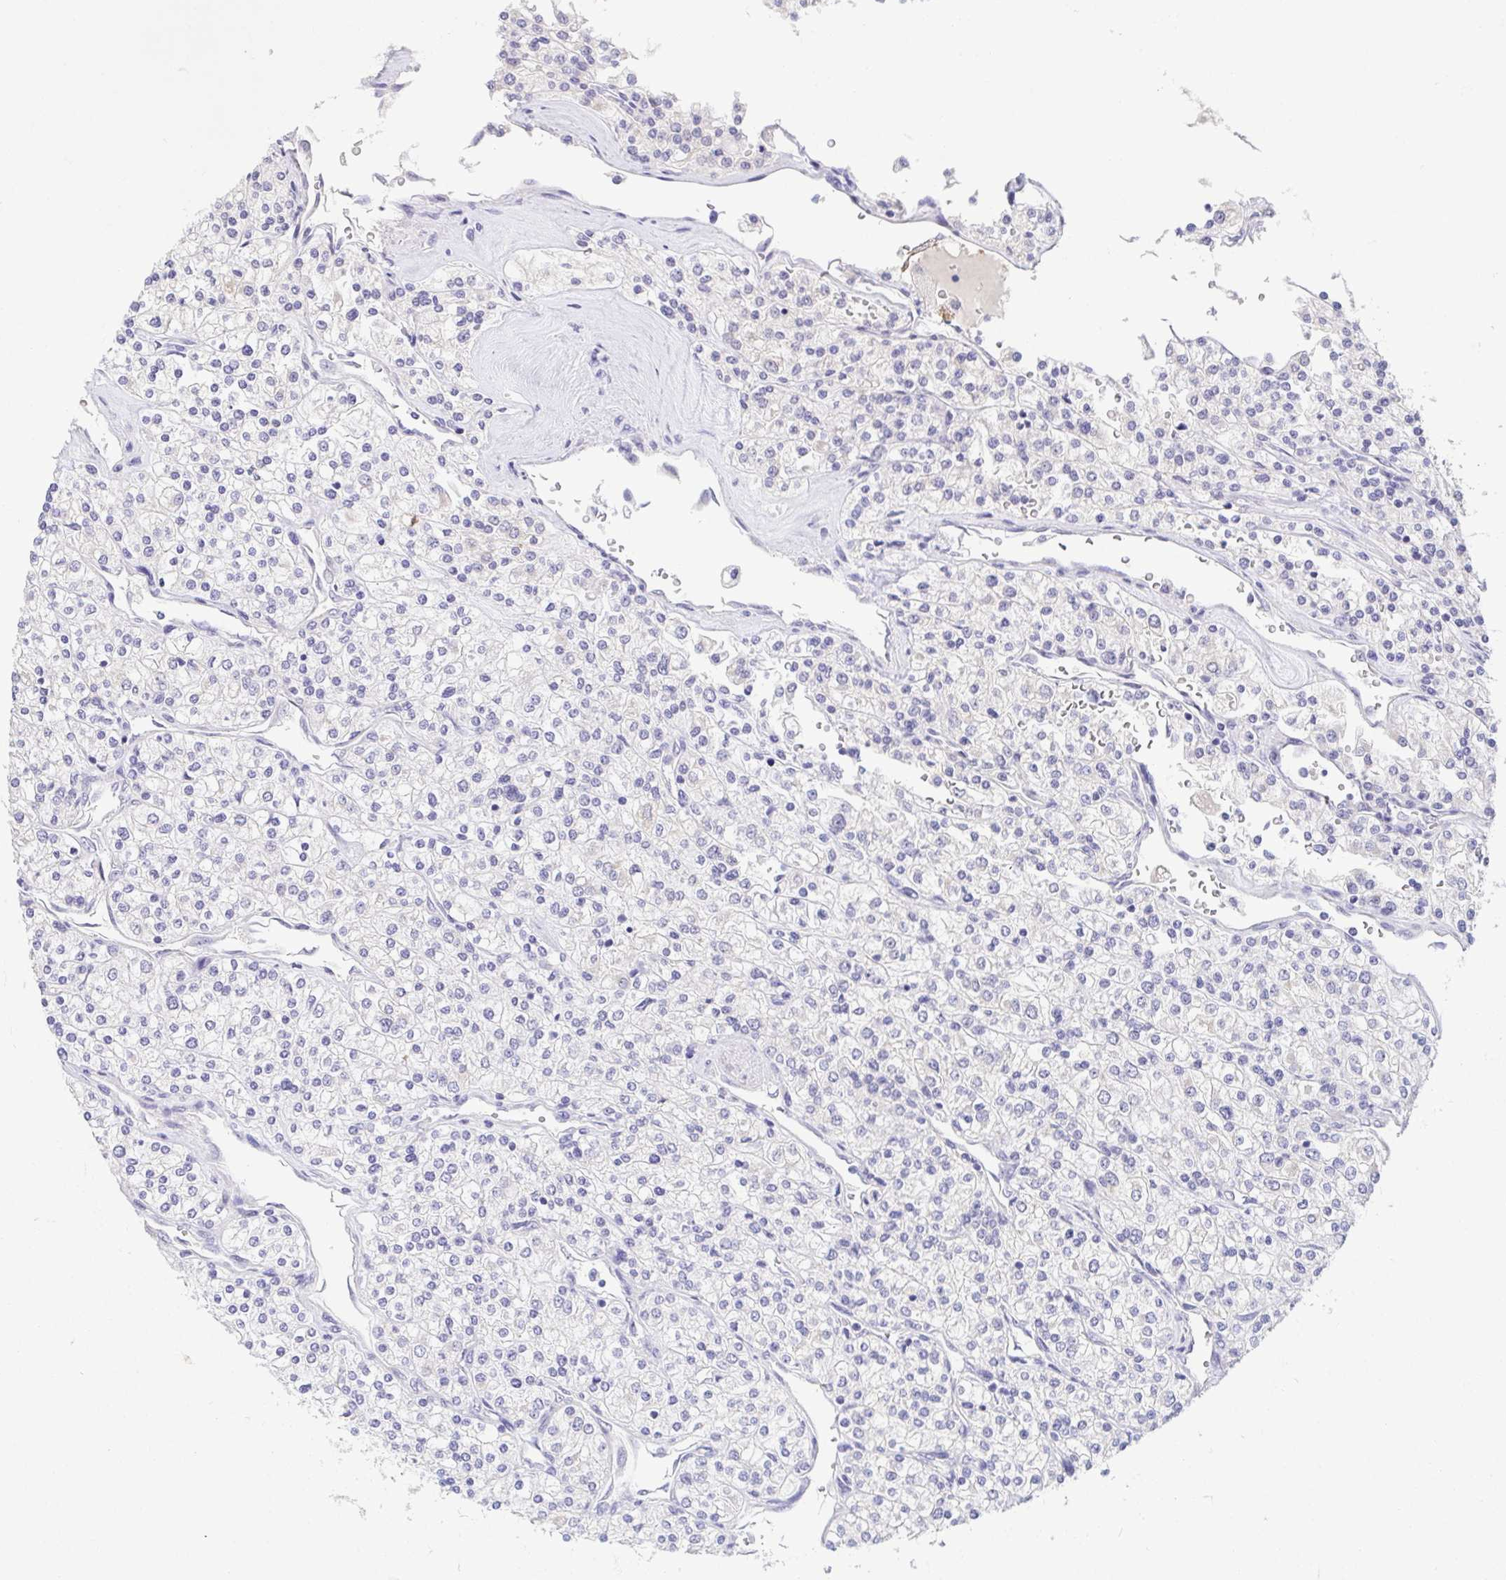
{"staining": {"intensity": "negative", "quantity": "none", "location": "none"}, "tissue": "renal cancer", "cell_type": "Tumor cells", "image_type": "cancer", "snomed": [{"axis": "morphology", "description": "Adenocarcinoma, NOS"}, {"axis": "topography", "description": "Kidney"}], "caption": "A high-resolution histopathology image shows immunohistochemistry staining of renal cancer, which shows no significant staining in tumor cells. Nuclei are stained in blue.", "gene": "FABP3", "patient": {"sex": "male", "age": 80}}